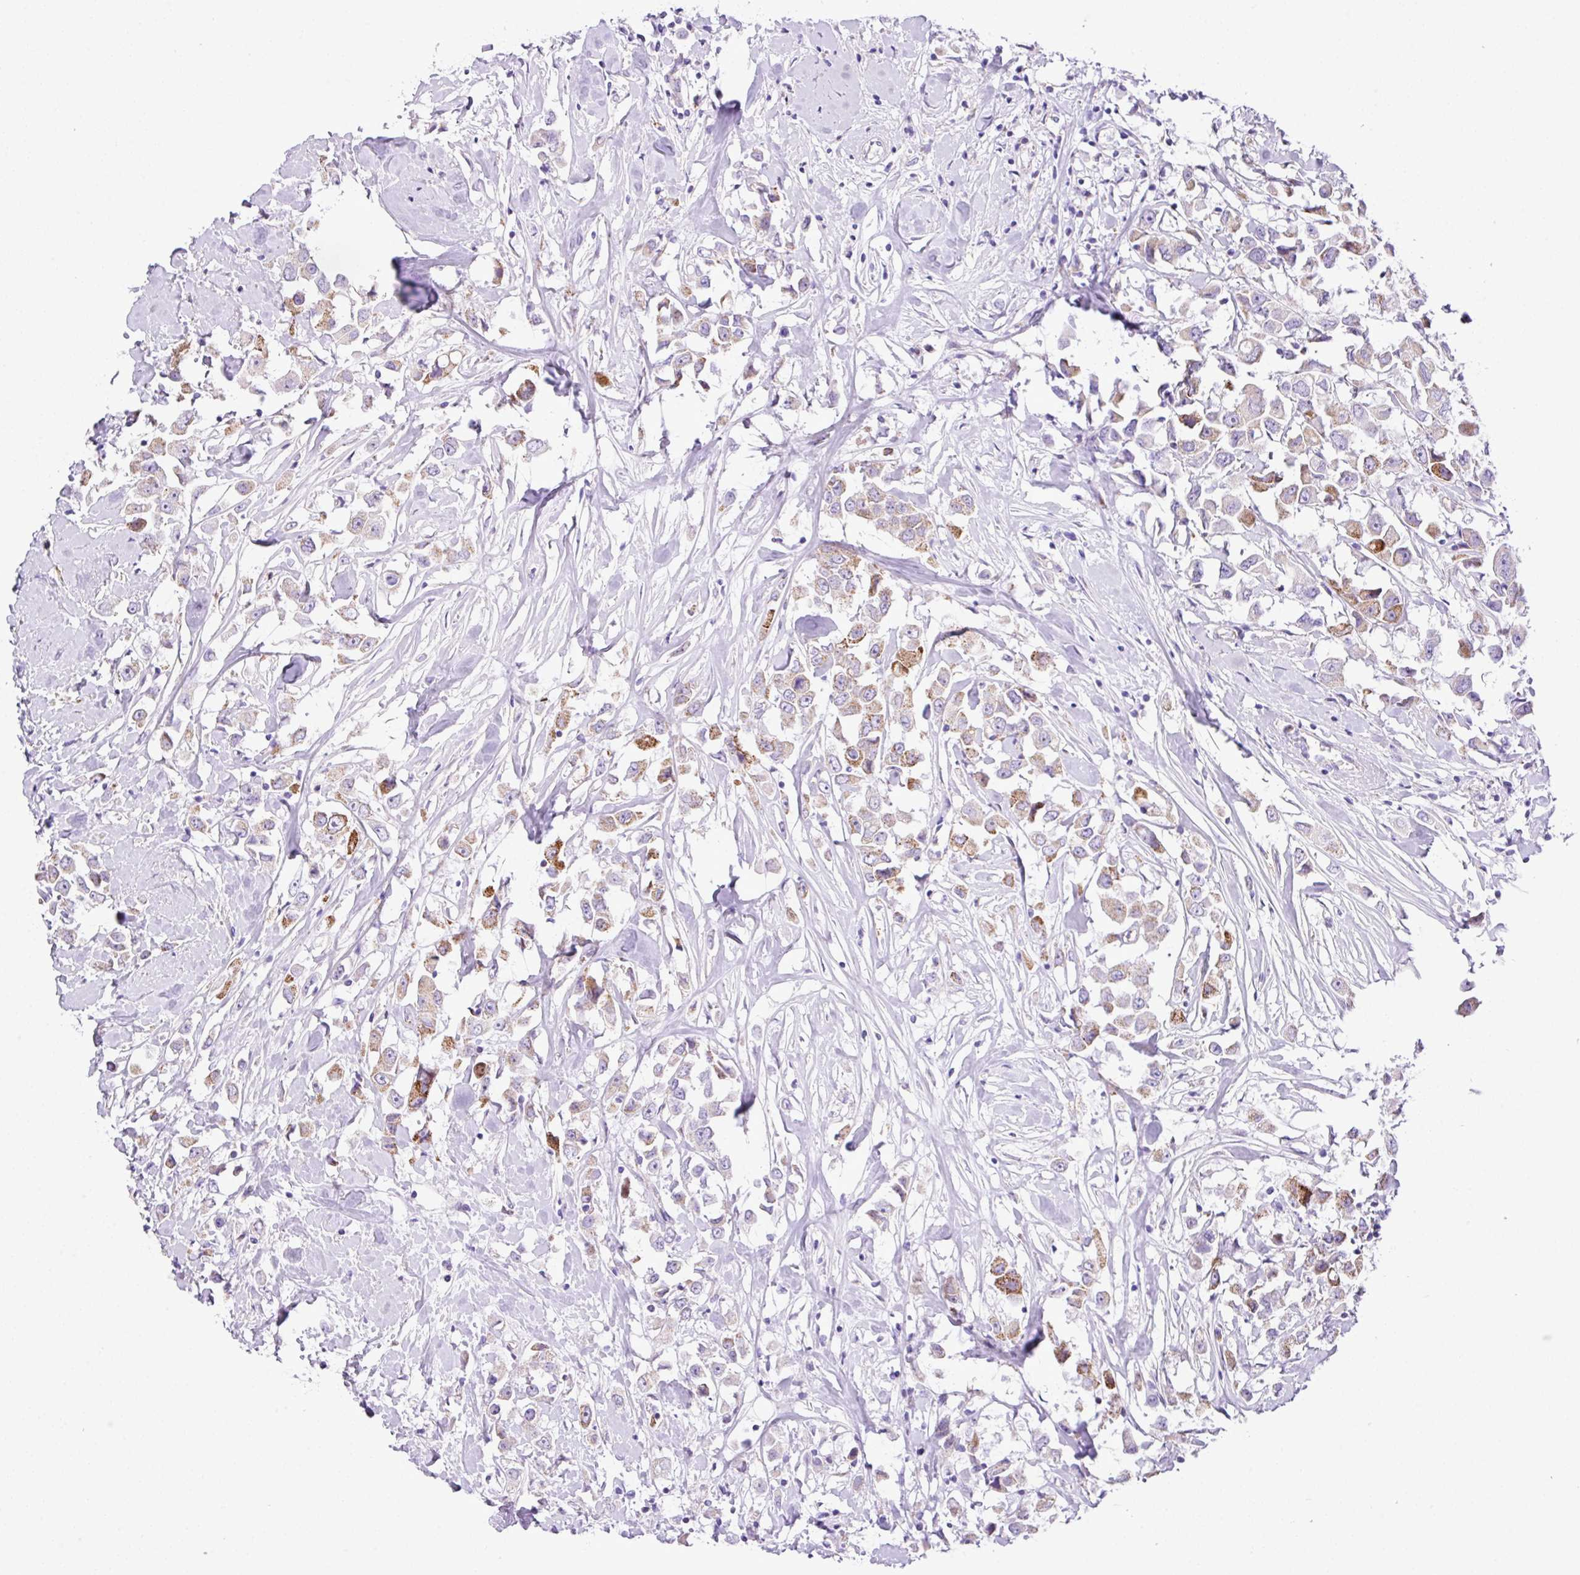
{"staining": {"intensity": "moderate", "quantity": "<25%", "location": "cytoplasmic/membranous"}, "tissue": "breast cancer", "cell_type": "Tumor cells", "image_type": "cancer", "snomed": [{"axis": "morphology", "description": "Duct carcinoma"}, {"axis": "topography", "description": "Breast"}], "caption": "Human intraductal carcinoma (breast) stained for a protein (brown) displays moderate cytoplasmic/membranous positive expression in approximately <25% of tumor cells.", "gene": "RCAN2", "patient": {"sex": "female", "age": 61}}